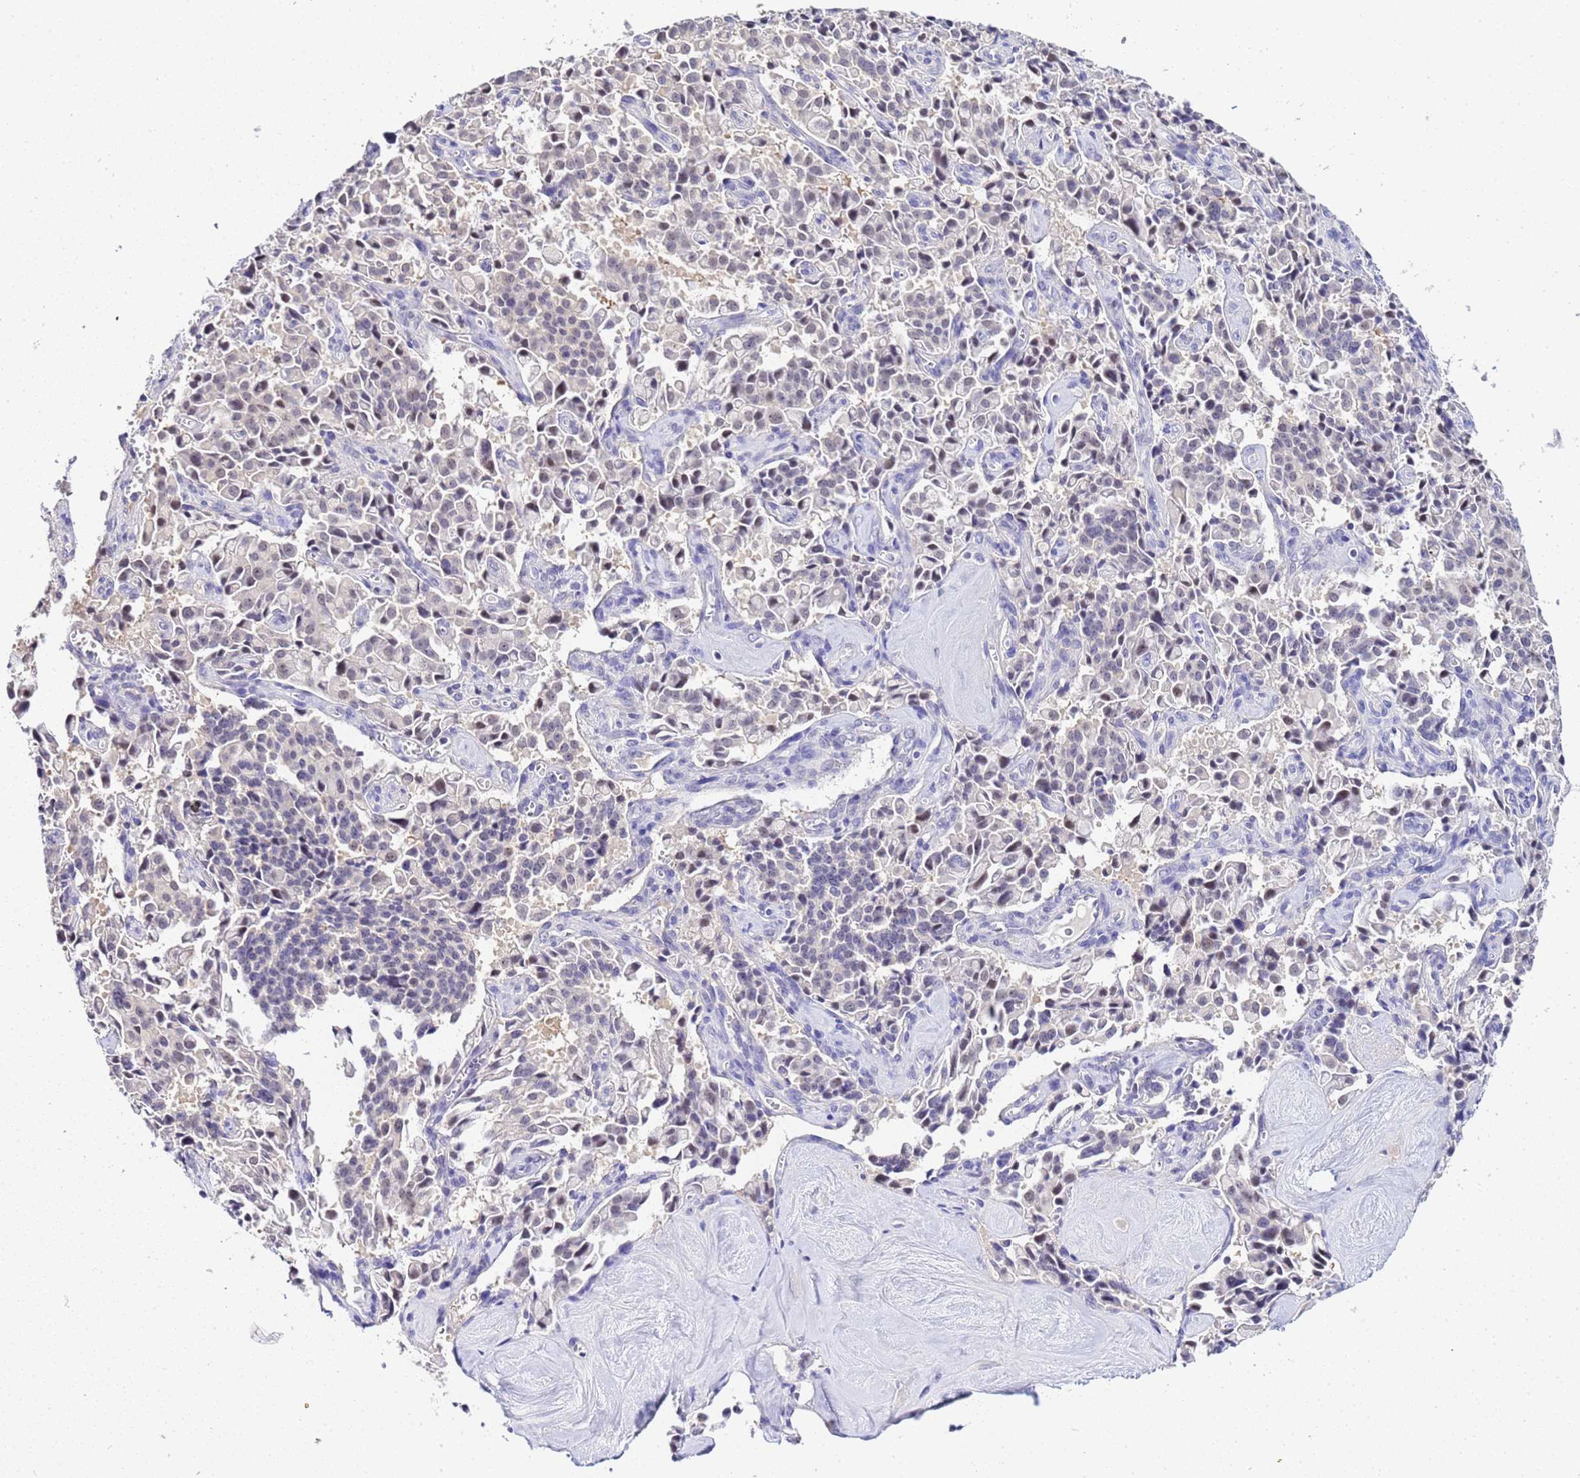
{"staining": {"intensity": "negative", "quantity": "none", "location": "none"}, "tissue": "pancreatic cancer", "cell_type": "Tumor cells", "image_type": "cancer", "snomed": [{"axis": "morphology", "description": "Adenocarcinoma, NOS"}, {"axis": "topography", "description": "Pancreas"}], "caption": "Immunohistochemistry (IHC) histopathology image of neoplastic tissue: human pancreatic cancer (adenocarcinoma) stained with DAB exhibits no significant protein staining in tumor cells.", "gene": "ACTL6B", "patient": {"sex": "male", "age": 65}}